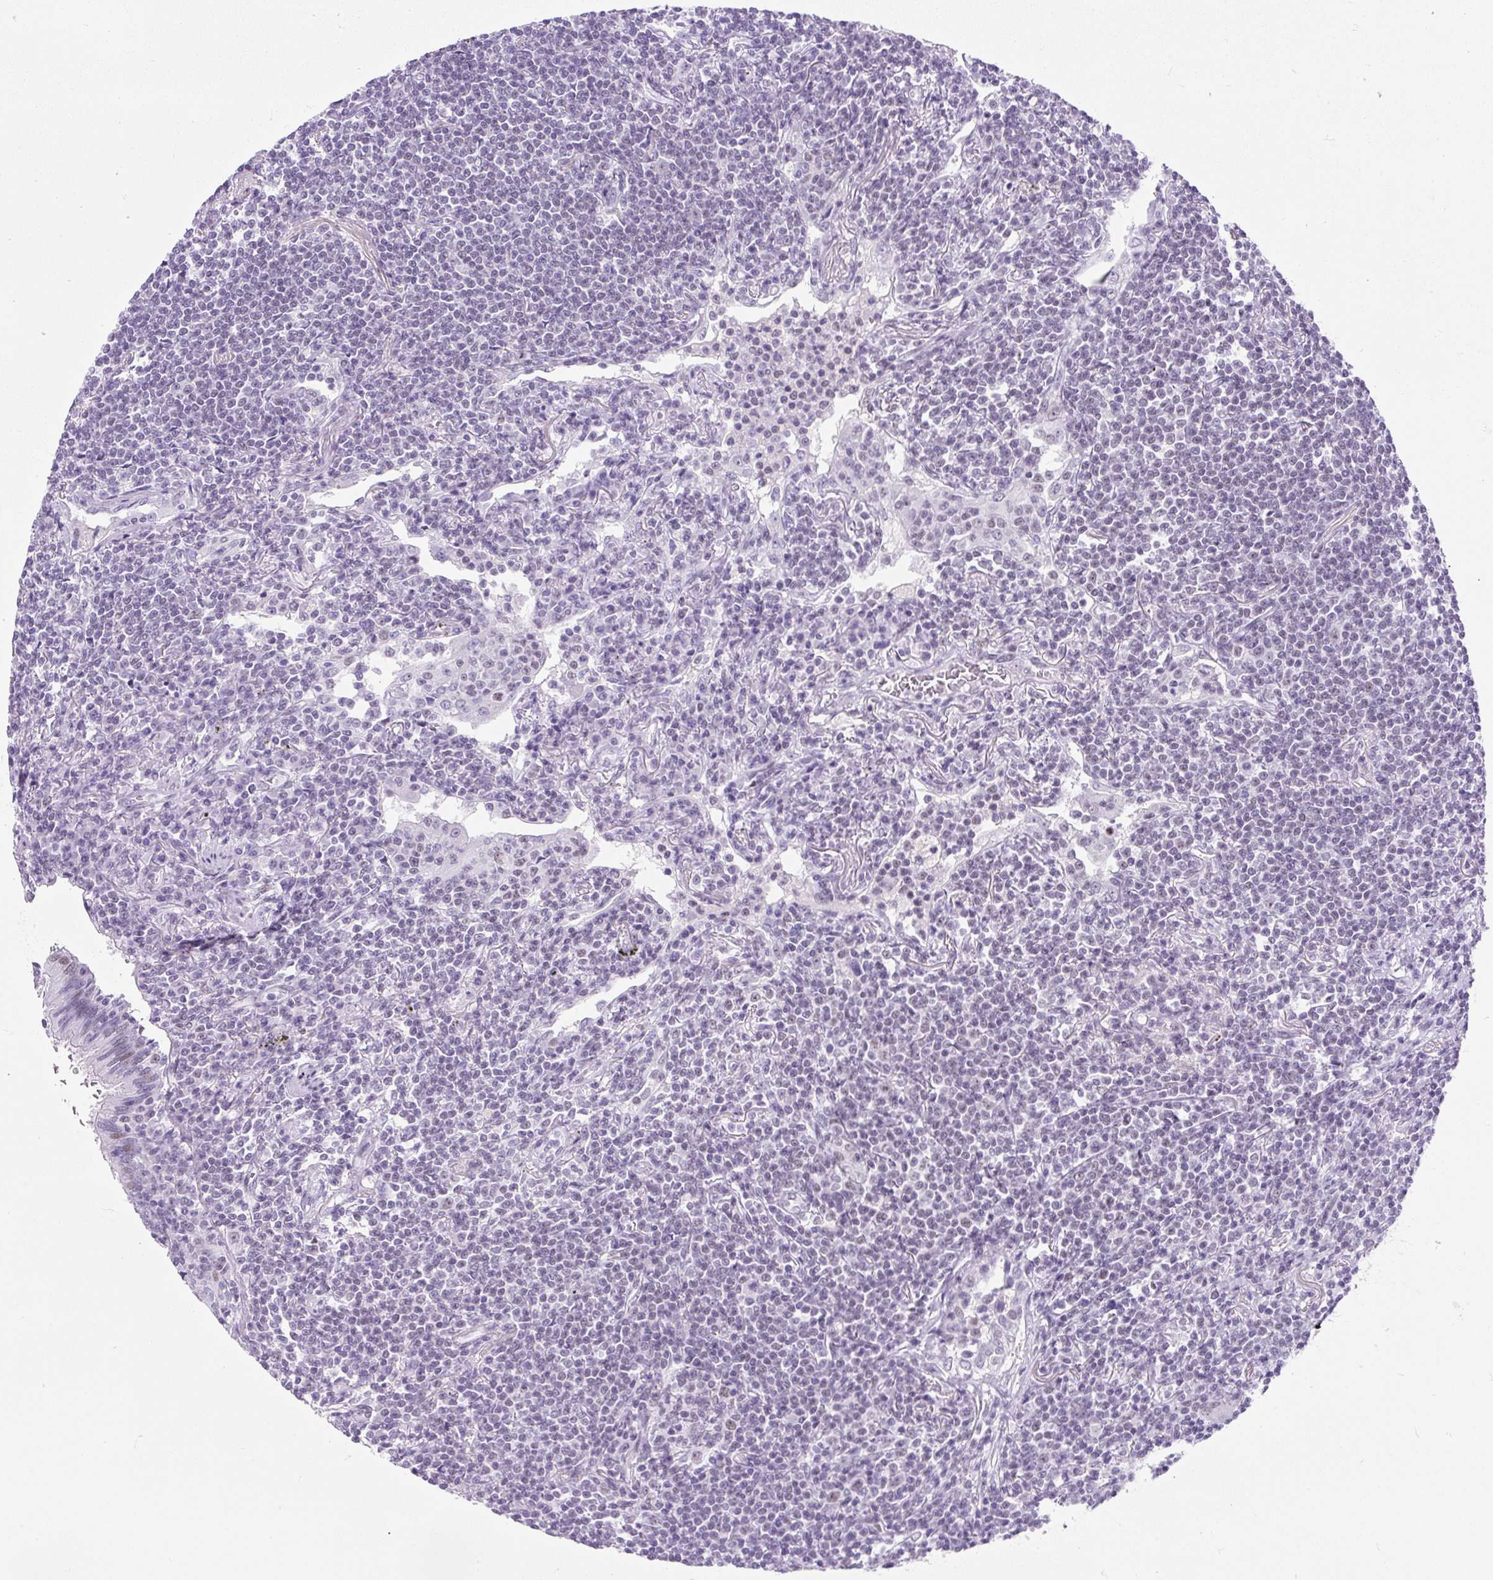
{"staining": {"intensity": "negative", "quantity": "none", "location": "none"}, "tissue": "lymphoma", "cell_type": "Tumor cells", "image_type": "cancer", "snomed": [{"axis": "morphology", "description": "Malignant lymphoma, non-Hodgkin's type, Low grade"}, {"axis": "topography", "description": "Lung"}], "caption": "Immunohistochemistry of human lymphoma reveals no positivity in tumor cells. Nuclei are stained in blue.", "gene": "PLCXD2", "patient": {"sex": "female", "age": 71}}